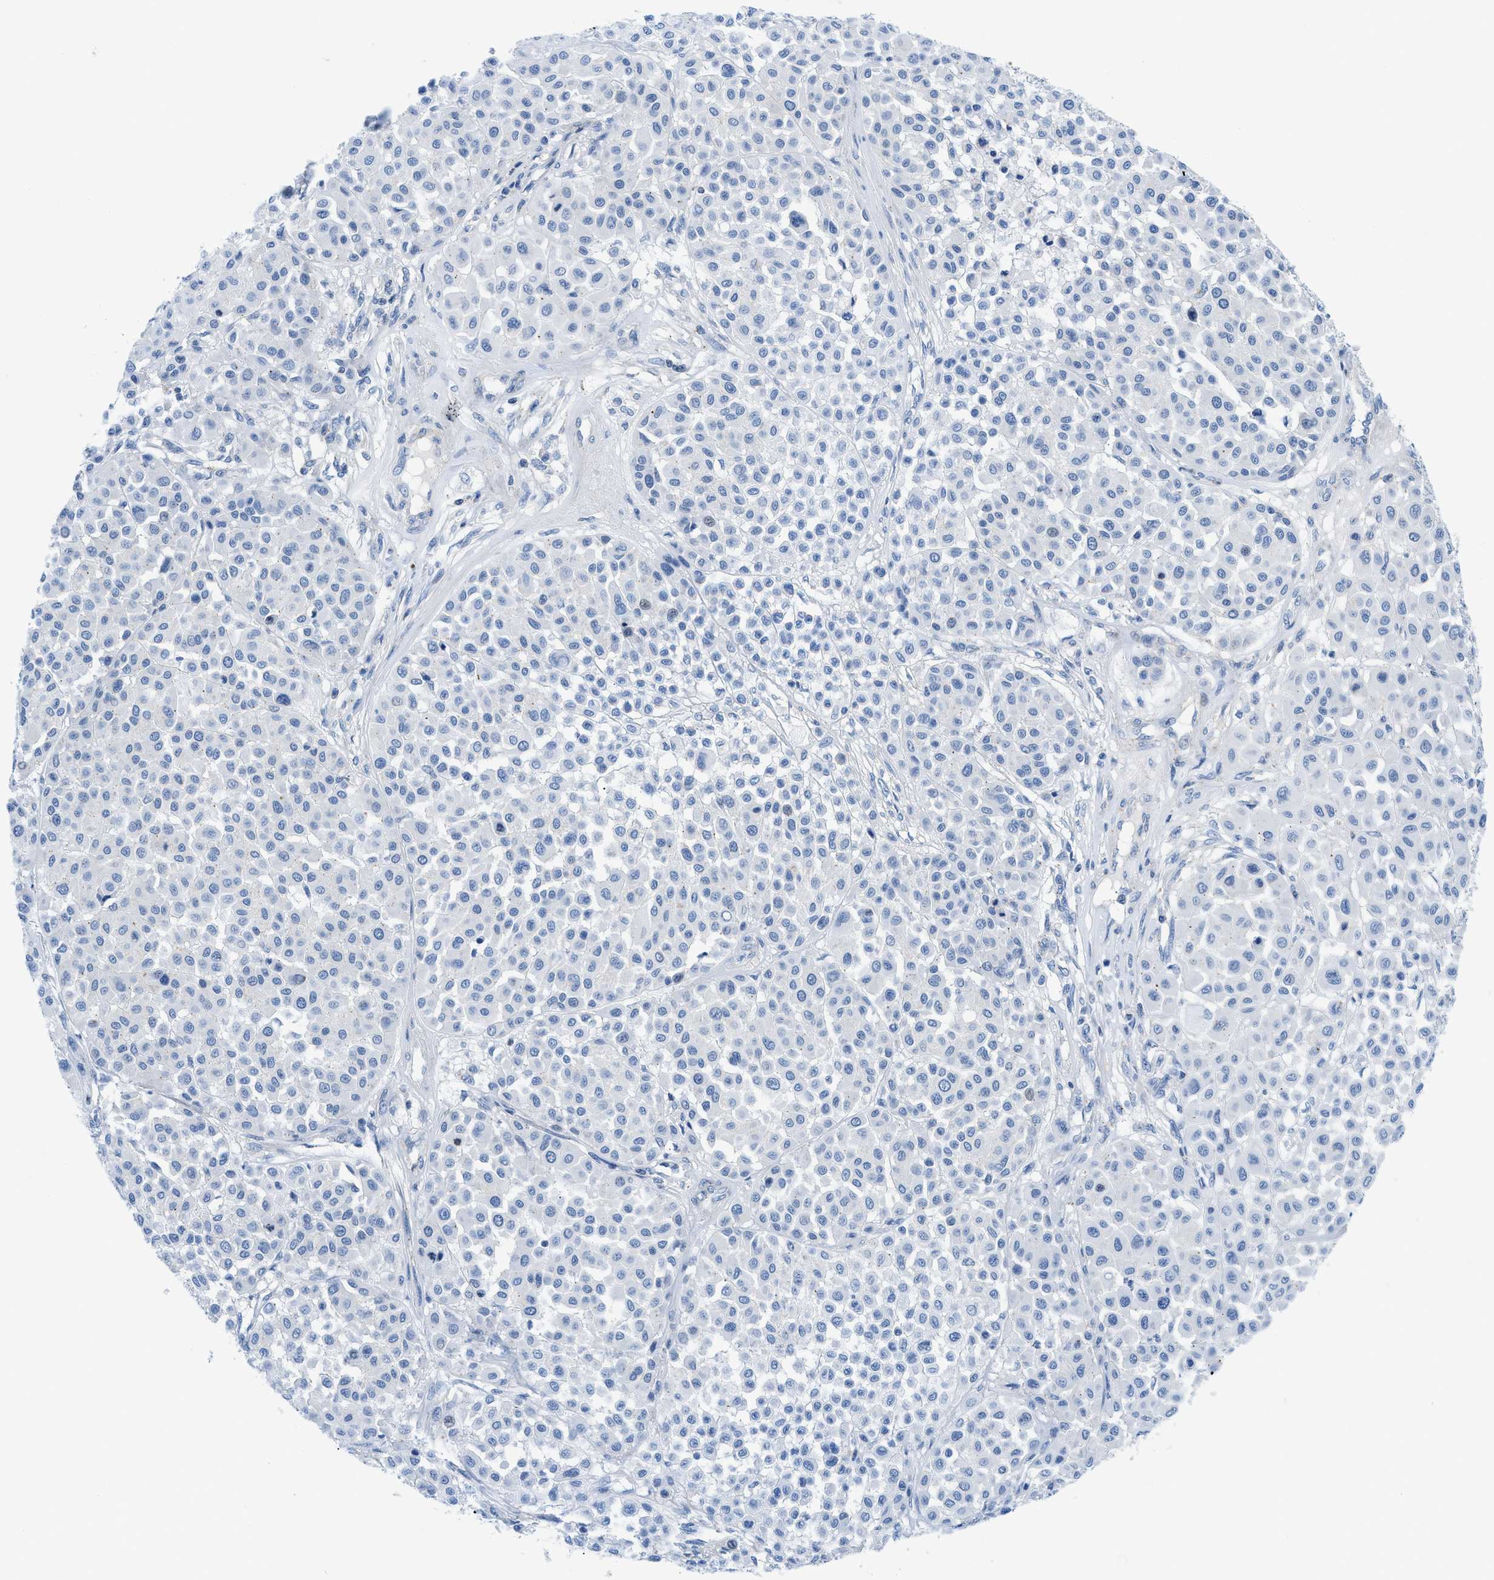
{"staining": {"intensity": "negative", "quantity": "none", "location": "none"}, "tissue": "melanoma", "cell_type": "Tumor cells", "image_type": "cancer", "snomed": [{"axis": "morphology", "description": "Malignant melanoma, Metastatic site"}, {"axis": "topography", "description": "Soft tissue"}], "caption": "Immunohistochemistry (IHC) of human malignant melanoma (metastatic site) reveals no positivity in tumor cells.", "gene": "FDCSP", "patient": {"sex": "male", "age": 41}}